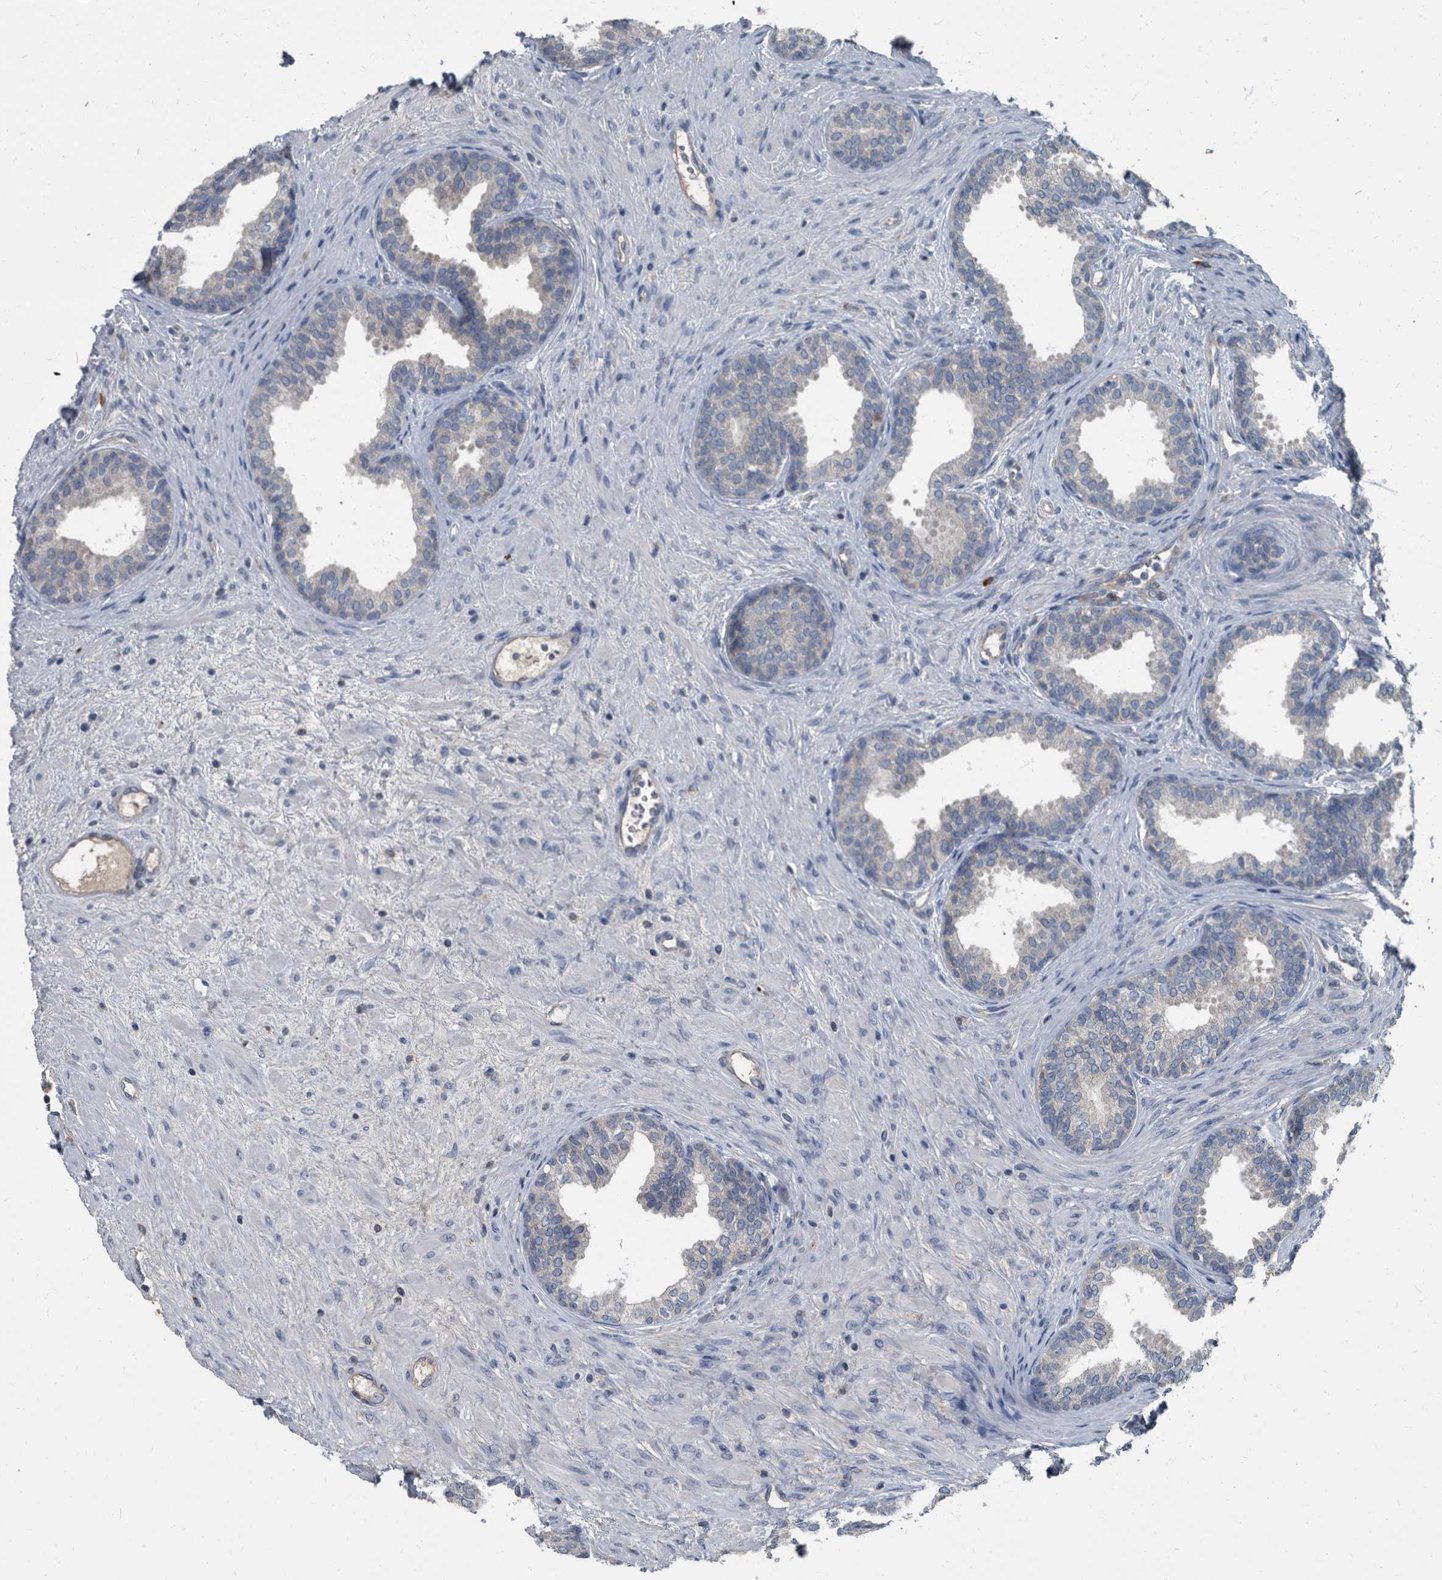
{"staining": {"intensity": "negative", "quantity": "none", "location": "none"}, "tissue": "prostate", "cell_type": "Glandular cells", "image_type": "normal", "snomed": [{"axis": "morphology", "description": "Normal tissue, NOS"}, {"axis": "topography", "description": "Prostate"}], "caption": "IHC of unremarkable human prostate shows no expression in glandular cells.", "gene": "CDV3", "patient": {"sex": "male", "age": 76}}